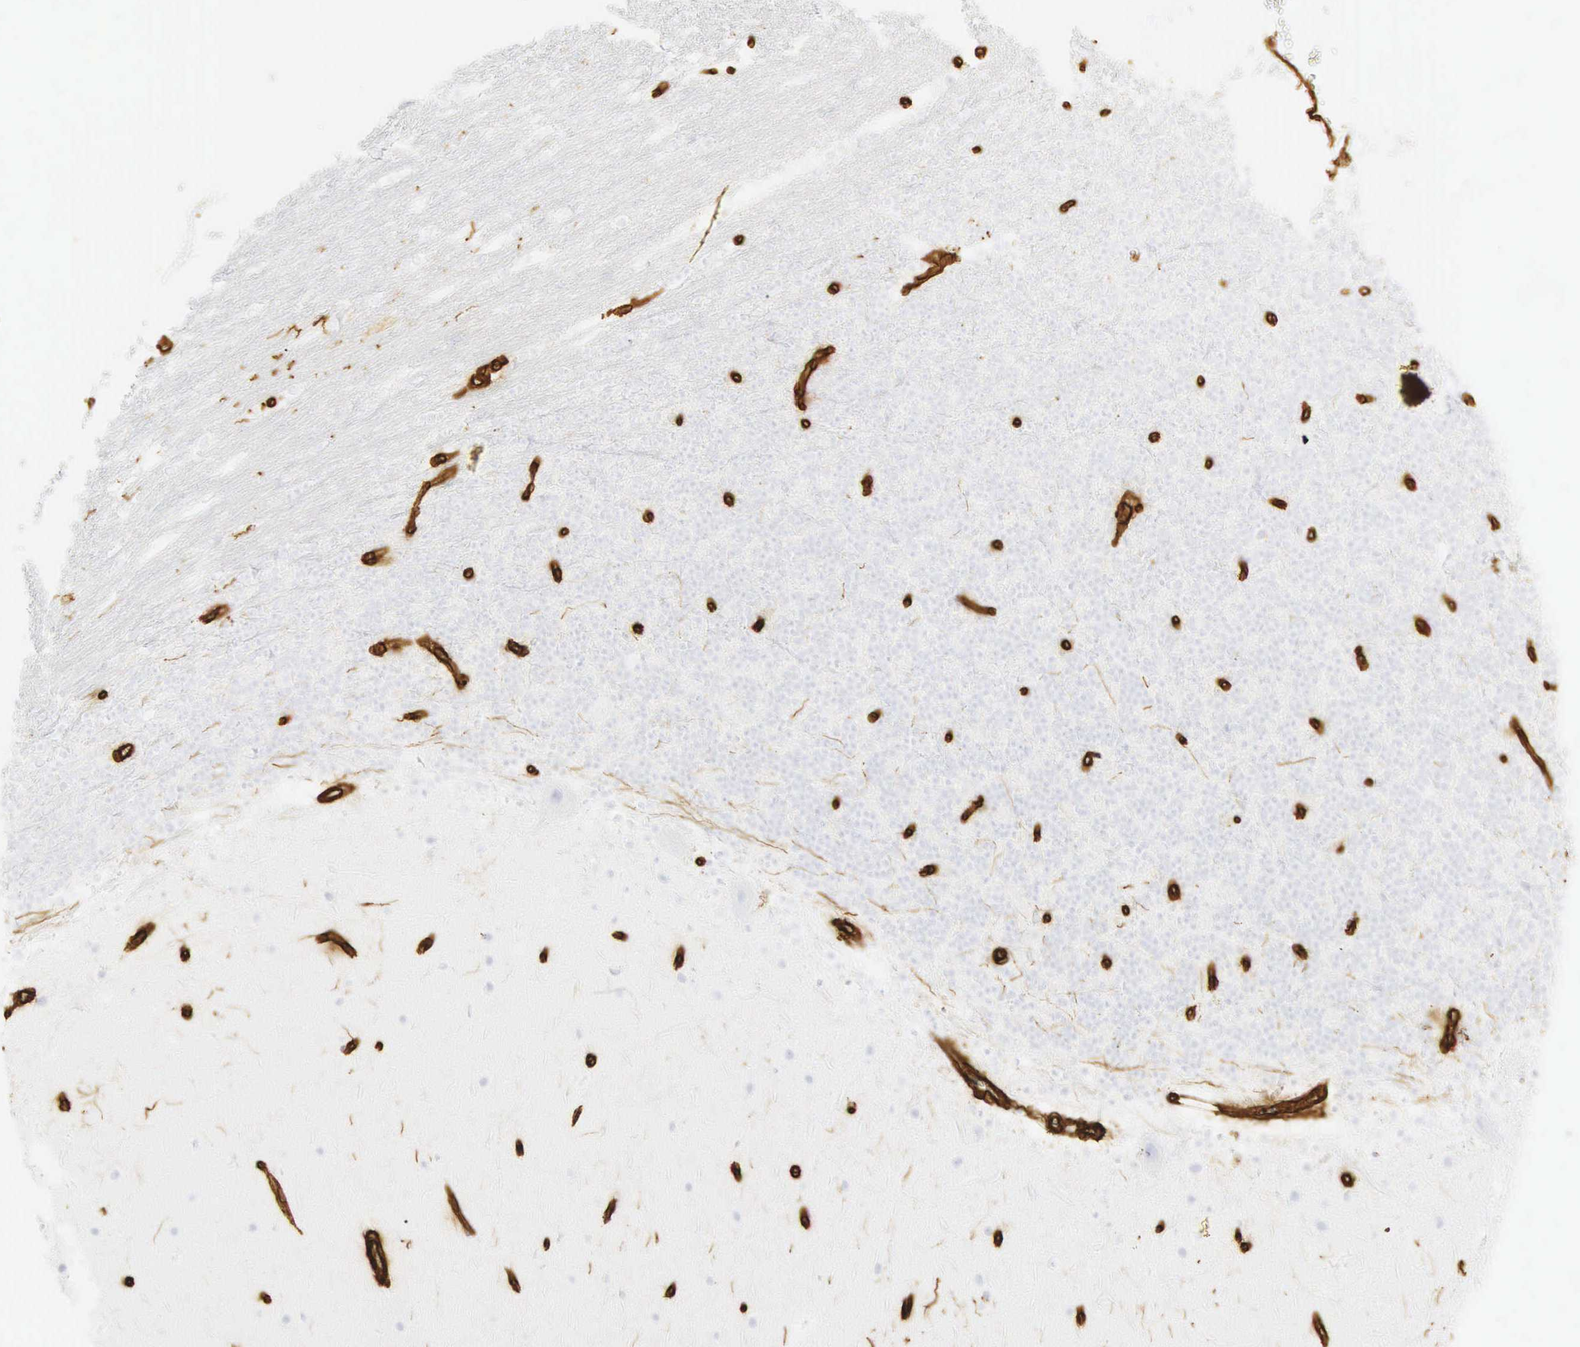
{"staining": {"intensity": "negative", "quantity": "none", "location": "none"}, "tissue": "cerebellum", "cell_type": "Cells in granular layer", "image_type": "normal", "snomed": [{"axis": "morphology", "description": "Normal tissue, NOS"}, {"axis": "topography", "description": "Cerebellum"}], "caption": "Cells in granular layer are negative for protein expression in benign human cerebellum. The staining was performed using DAB (3,3'-diaminobenzidine) to visualize the protein expression in brown, while the nuclei were stained in blue with hematoxylin (Magnification: 20x).", "gene": "VIM", "patient": {"sex": "female", "age": 19}}